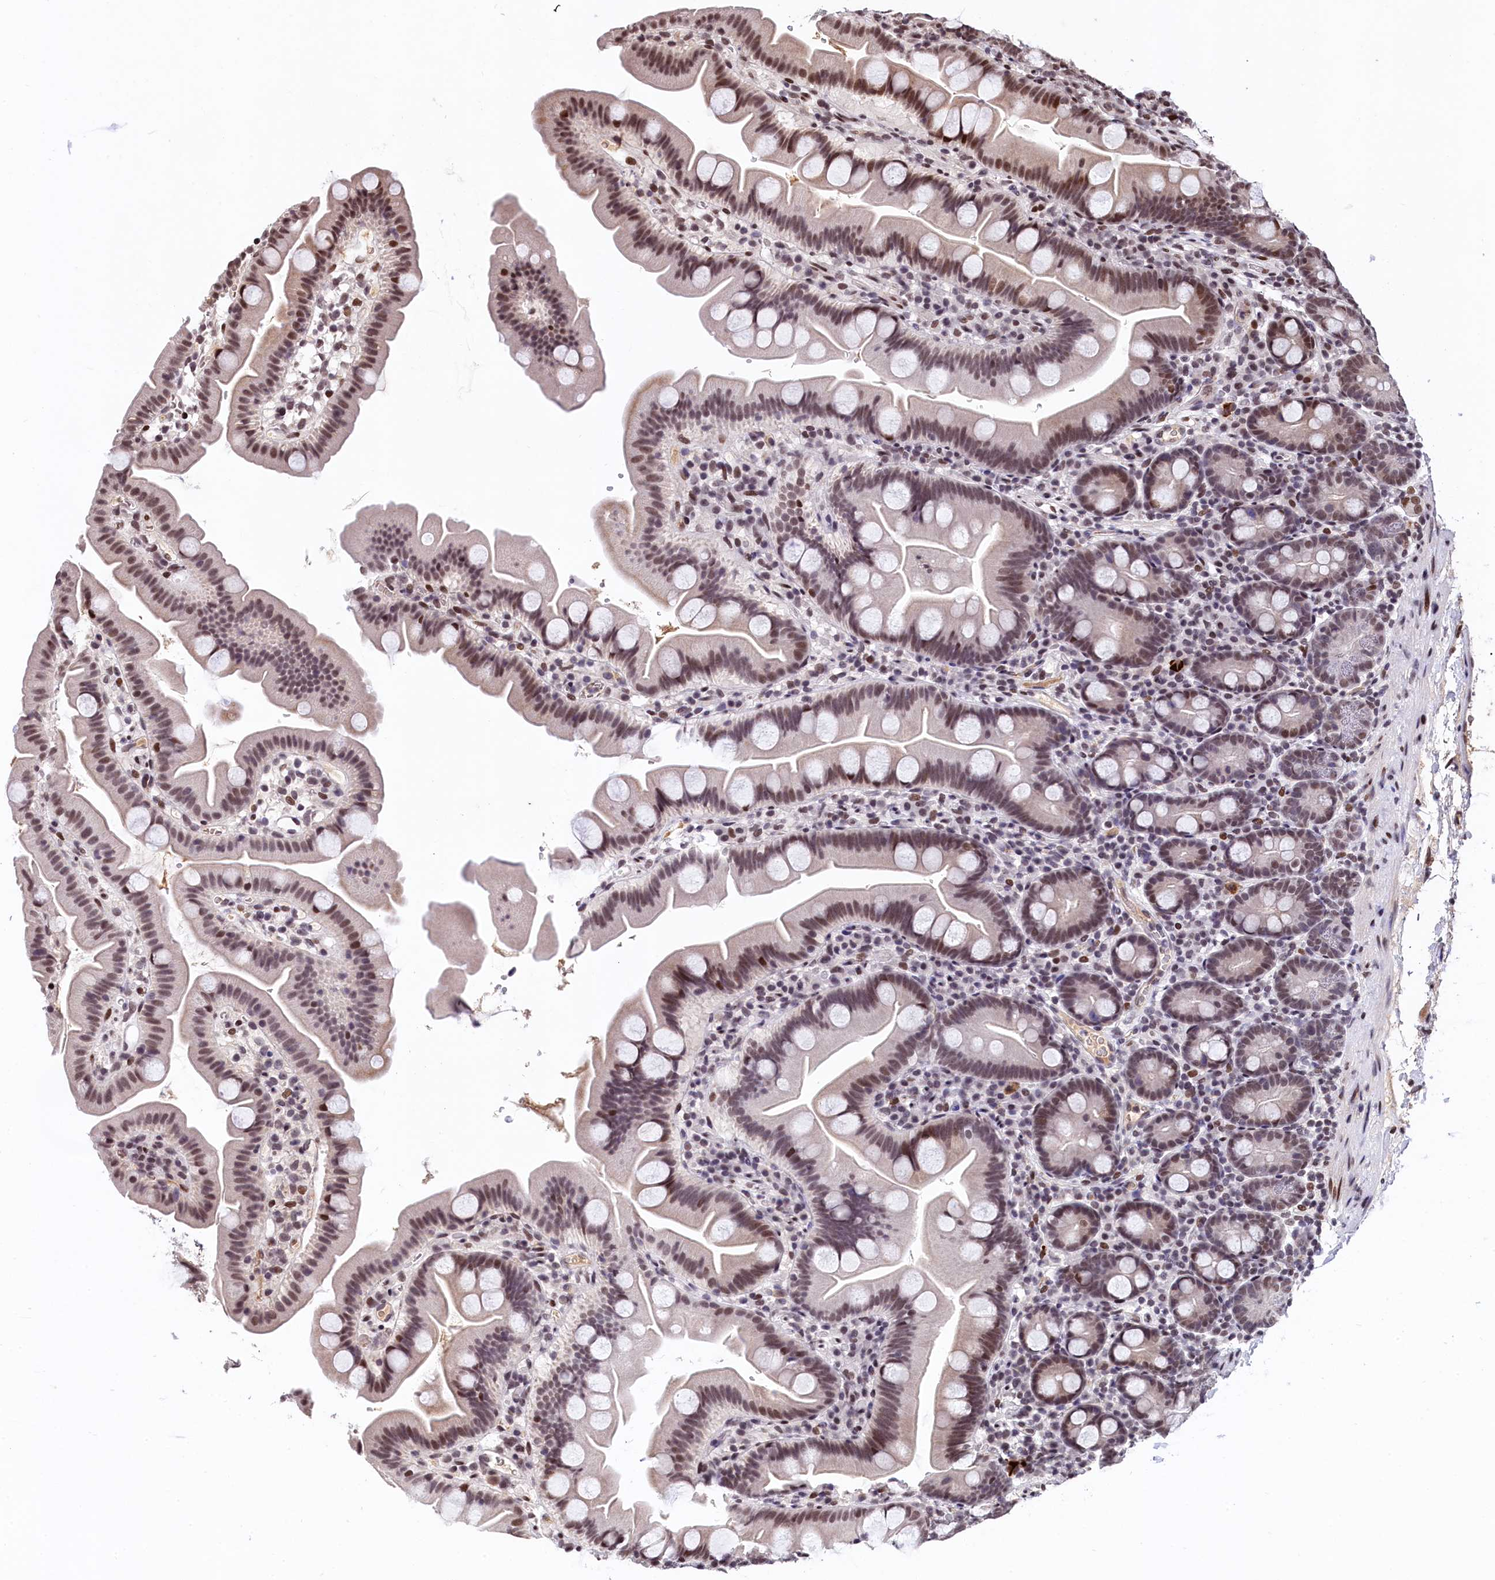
{"staining": {"intensity": "moderate", "quantity": "25%-75%", "location": "nuclear"}, "tissue": "small intestine", "cell_type": "Glandular cells", "image_type": "normal", "snomed": [{"axis": "morphology", "description": "Normal tissue, NOS"}, {"axis": "topography", "description": "Small intestine"}], "caption": "Protein staining reveals moderate nuclear expression in about 25%-75% of glandular cells in normal small intestine.", "gene": "FAM217B", "patient": {"sex": "female", "age": 68}}